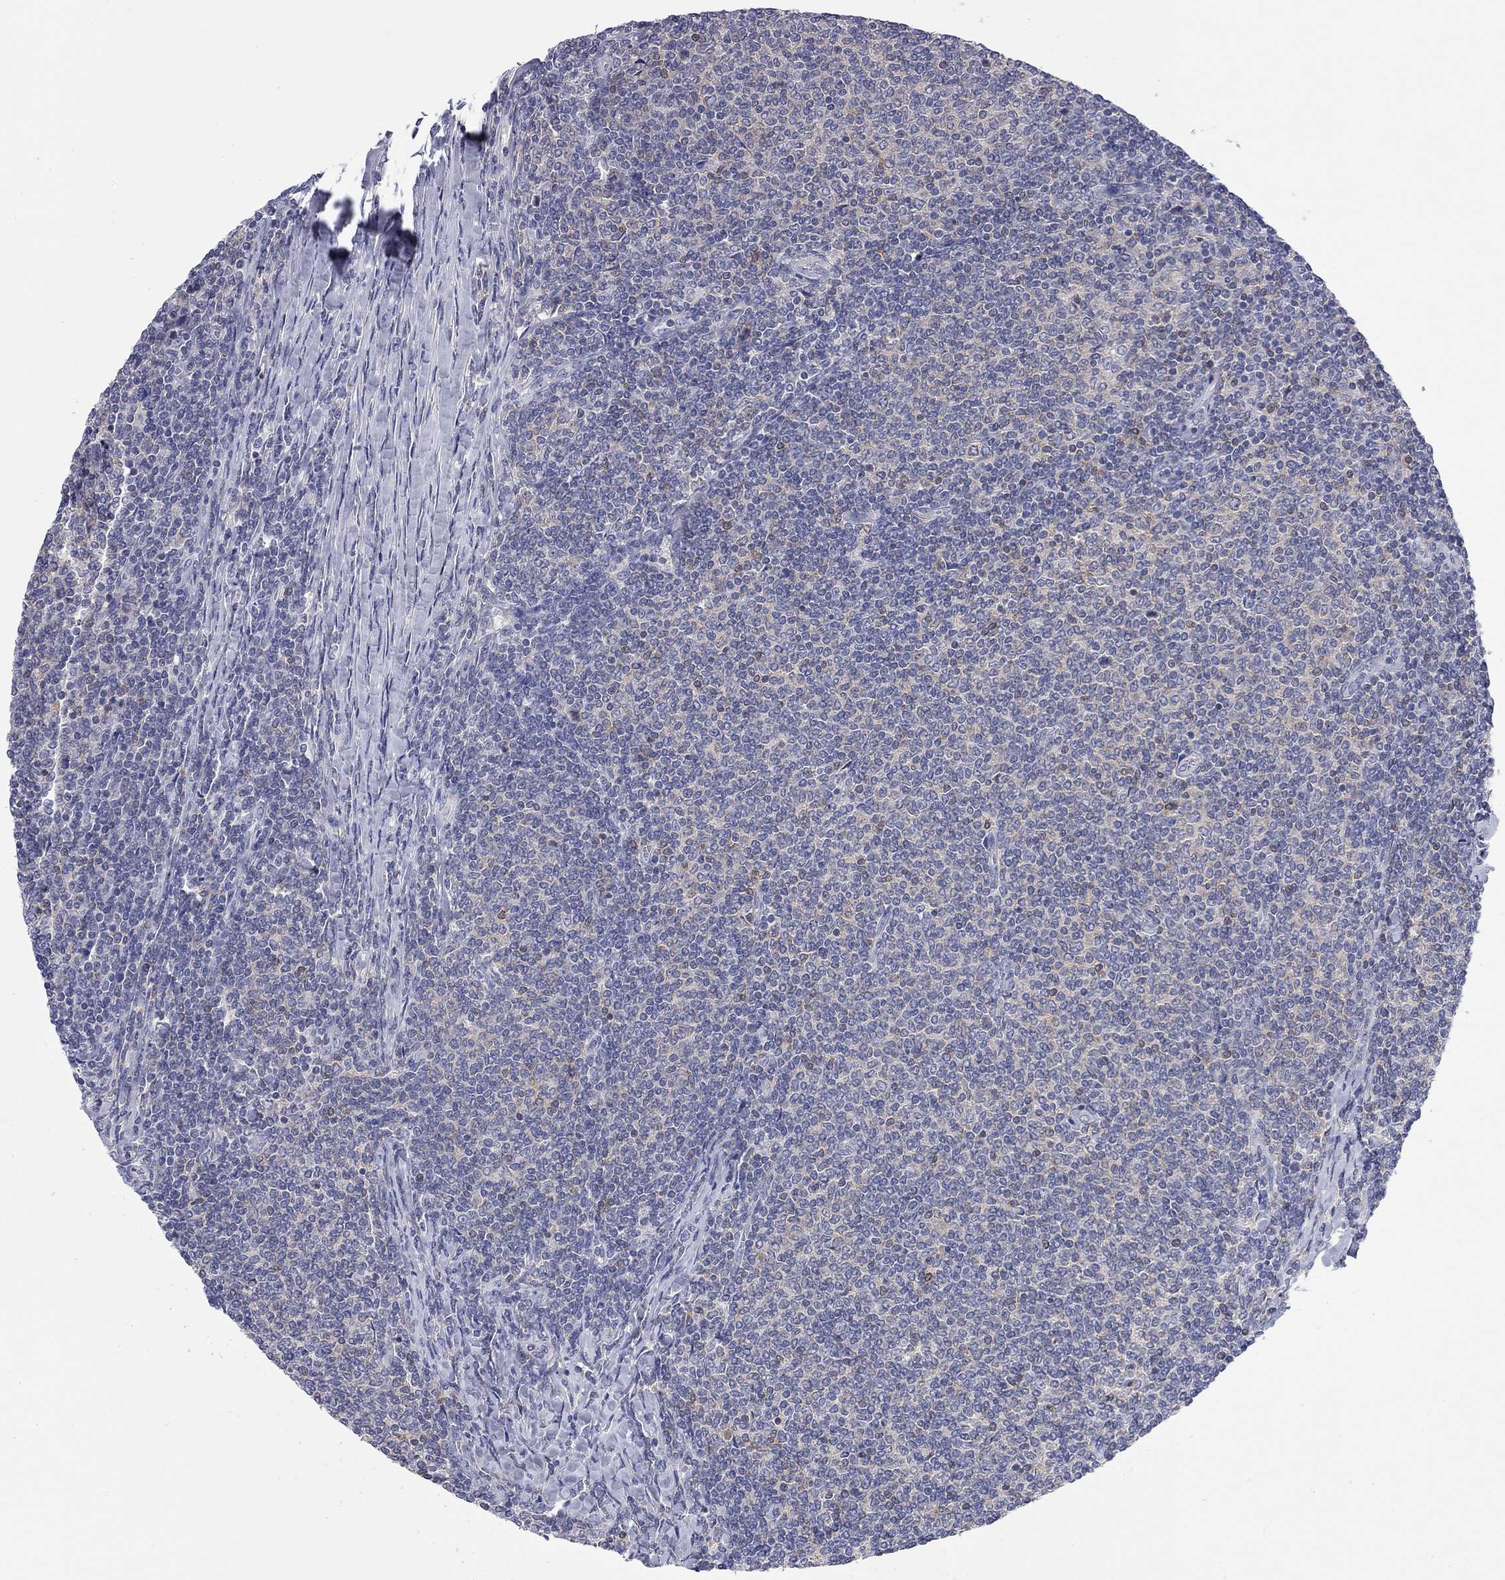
{"staining": {"intensity": "negative", "quantity": "none", "location": "none"}, "tissue": "lymphoma", "cell_type": "Tumor cells", "image_type": "cancer", "snomed": [{"axis": "morphology", "description": "Malignant lymphoma, non-Hodgkin's type, Low grade"}, {"axis": "topography", "description": "Lymph node"}], "caption": "The photomicrograph exhibits no staining of tumor cells in lymphoma. (DAB (3,3'-diaminobenzidine) IHC with hematoxylin counter stain).", "gene": "ABCB4", "patient": {"sex": "male", "age": 52}}